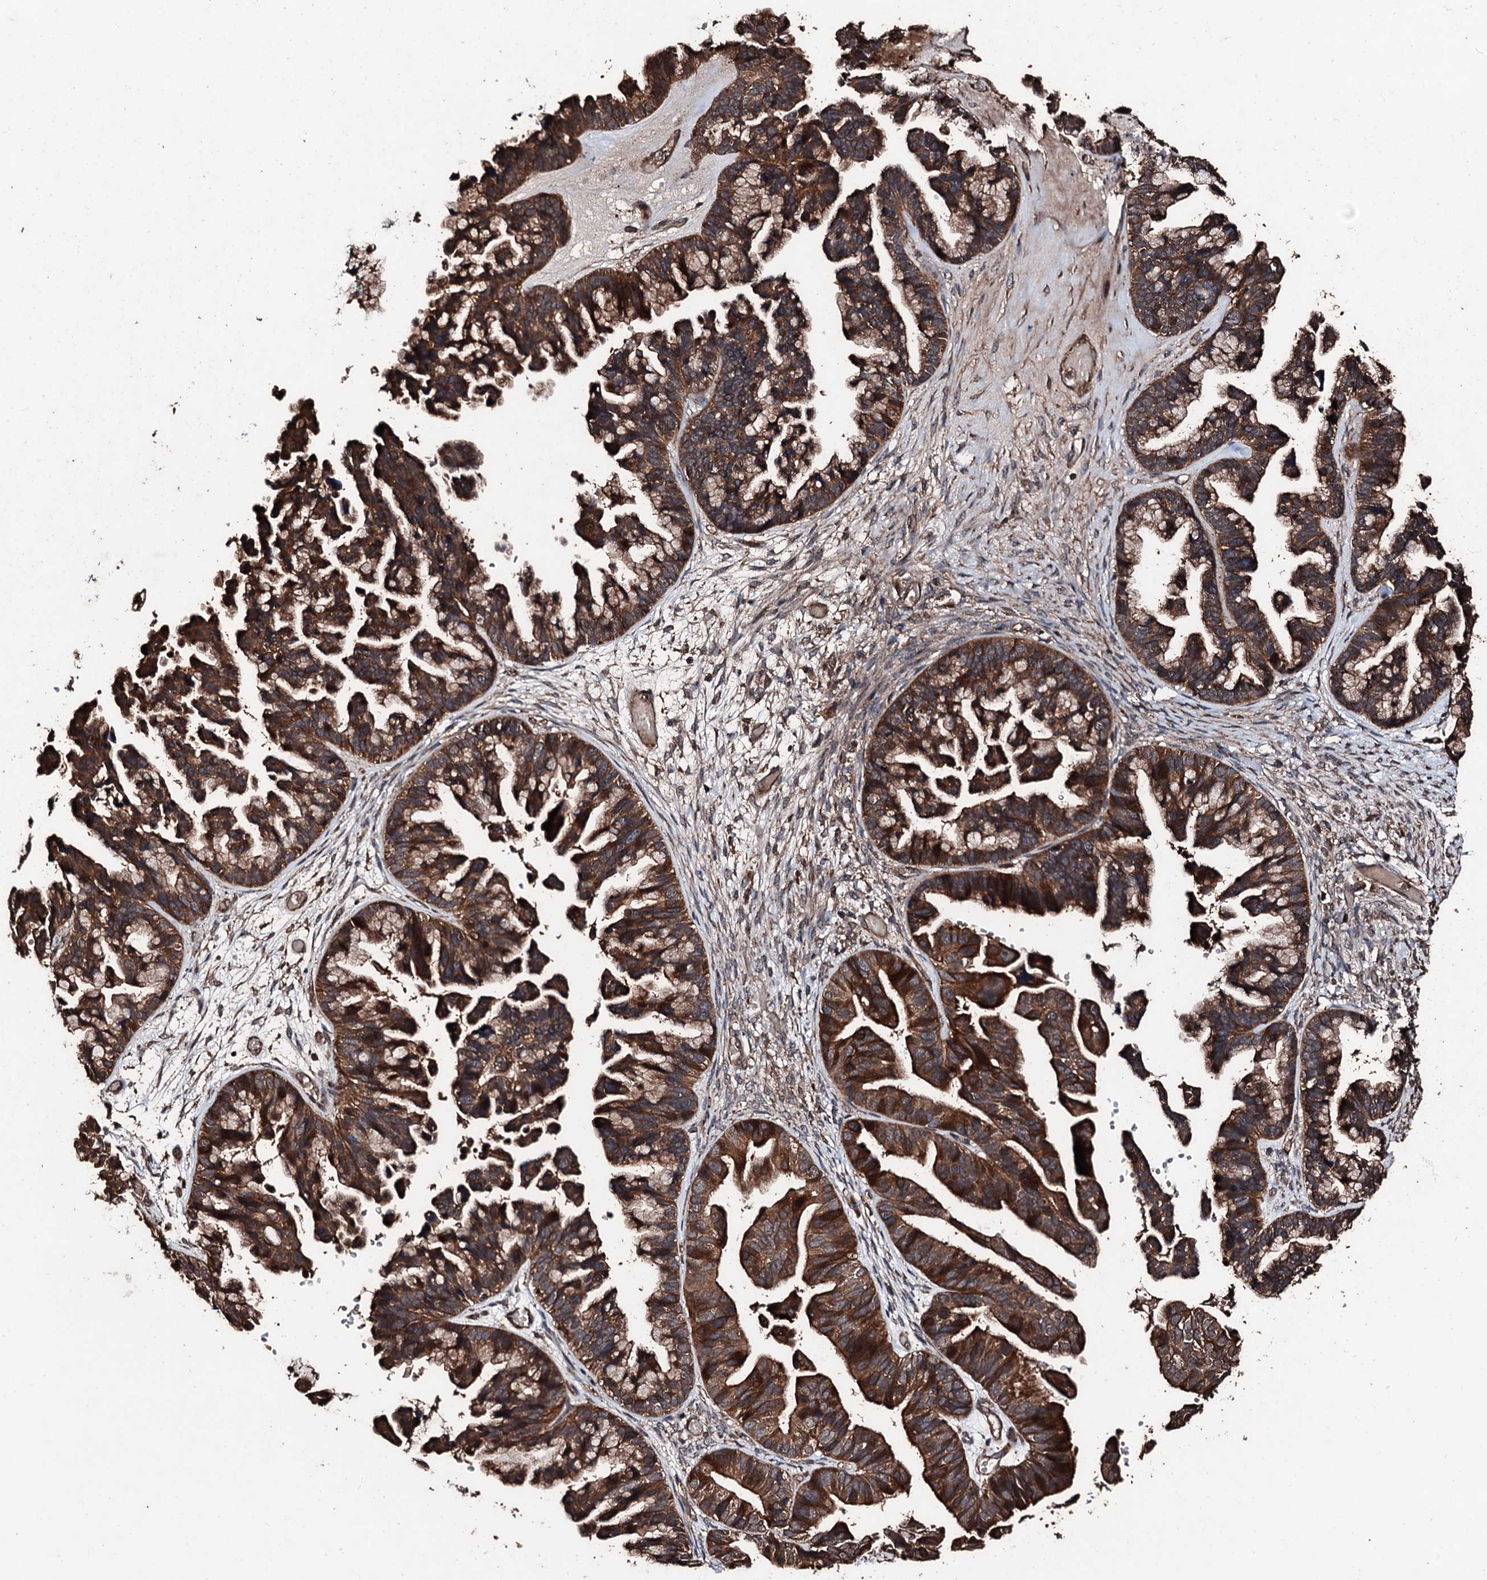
{"staining": {"intensity": "strong", "quantity": ">75%", "location": "cytoplasmic/membranous"}, "tissue": "ovarian cancer", "cell_type": "Tumor cells", "image_type": "cancer", "snomed": [{"axis": "morphology", "description": "Cystadenocarcinoma, serous, NOS"}, {"axis": "topography", "description": "Ovary"}], "caption": "About >75% of tumor cells in human ovarian cancer (serous cystadenocarcinoma) display strong cytoplasmic/membranous protein staining as visualized by brown immunohistochemical staining.", "gene": "KIF18A", "patient": {"sex": "female", "age": 56}}